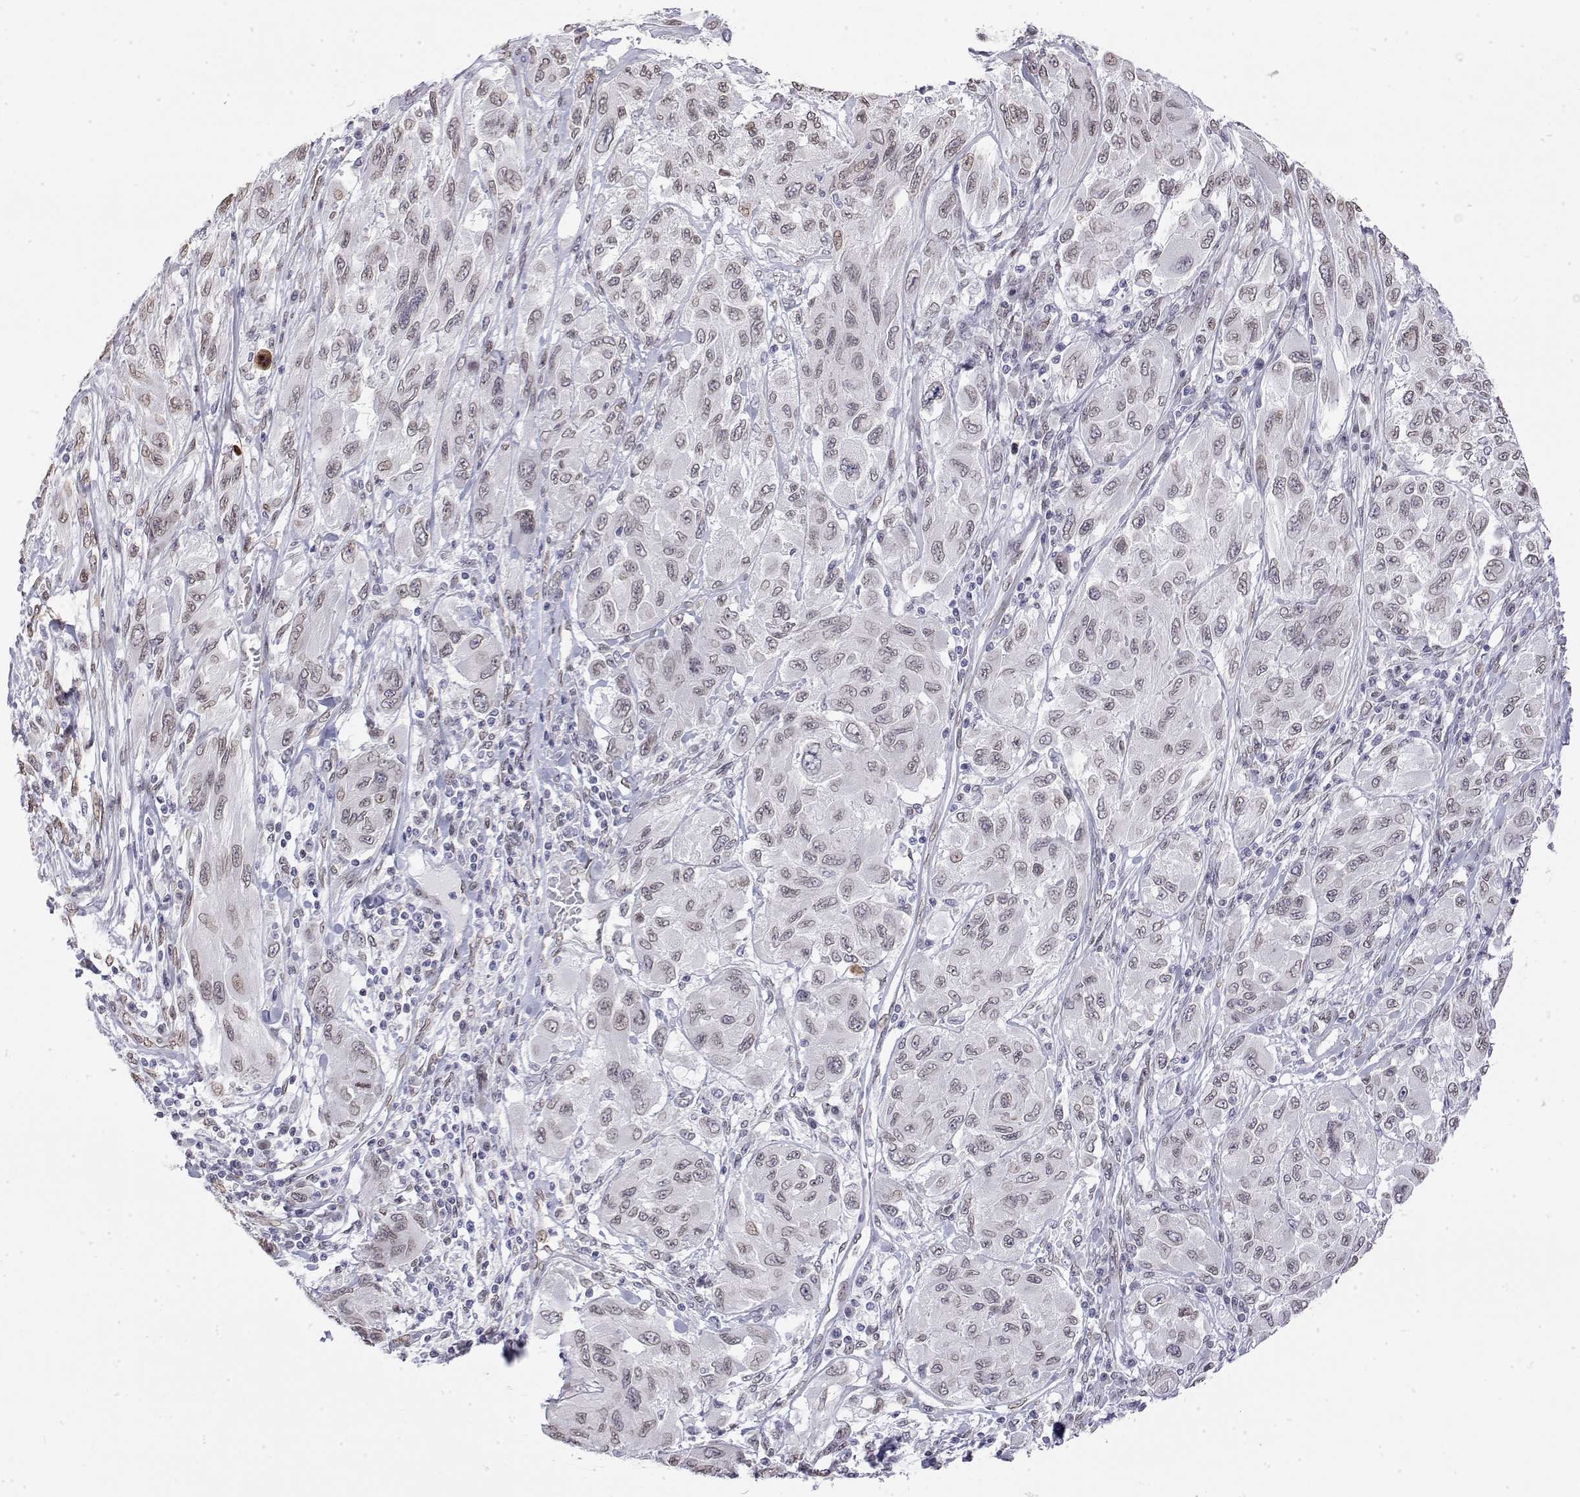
{"staining": {"intensity": "weak", "quantity": "25%-75%", "location": "nuclear"}, "tissue": "melanoma", "cell_type": "Tumor cells", "image_type": "cancer", "snomed": [{"axis": "morphology", "description": "Malignant melanoma, NOS"}, {"axis": "topography", "description": "Skin"}], "caption": "Melanoma tissue exhibits weak nuclear staining in about 25%-75% of tumor cells Nuclei are stained in blue.", "gene": "ZNF532", "patient": {"sex": "female", "age": 91}}